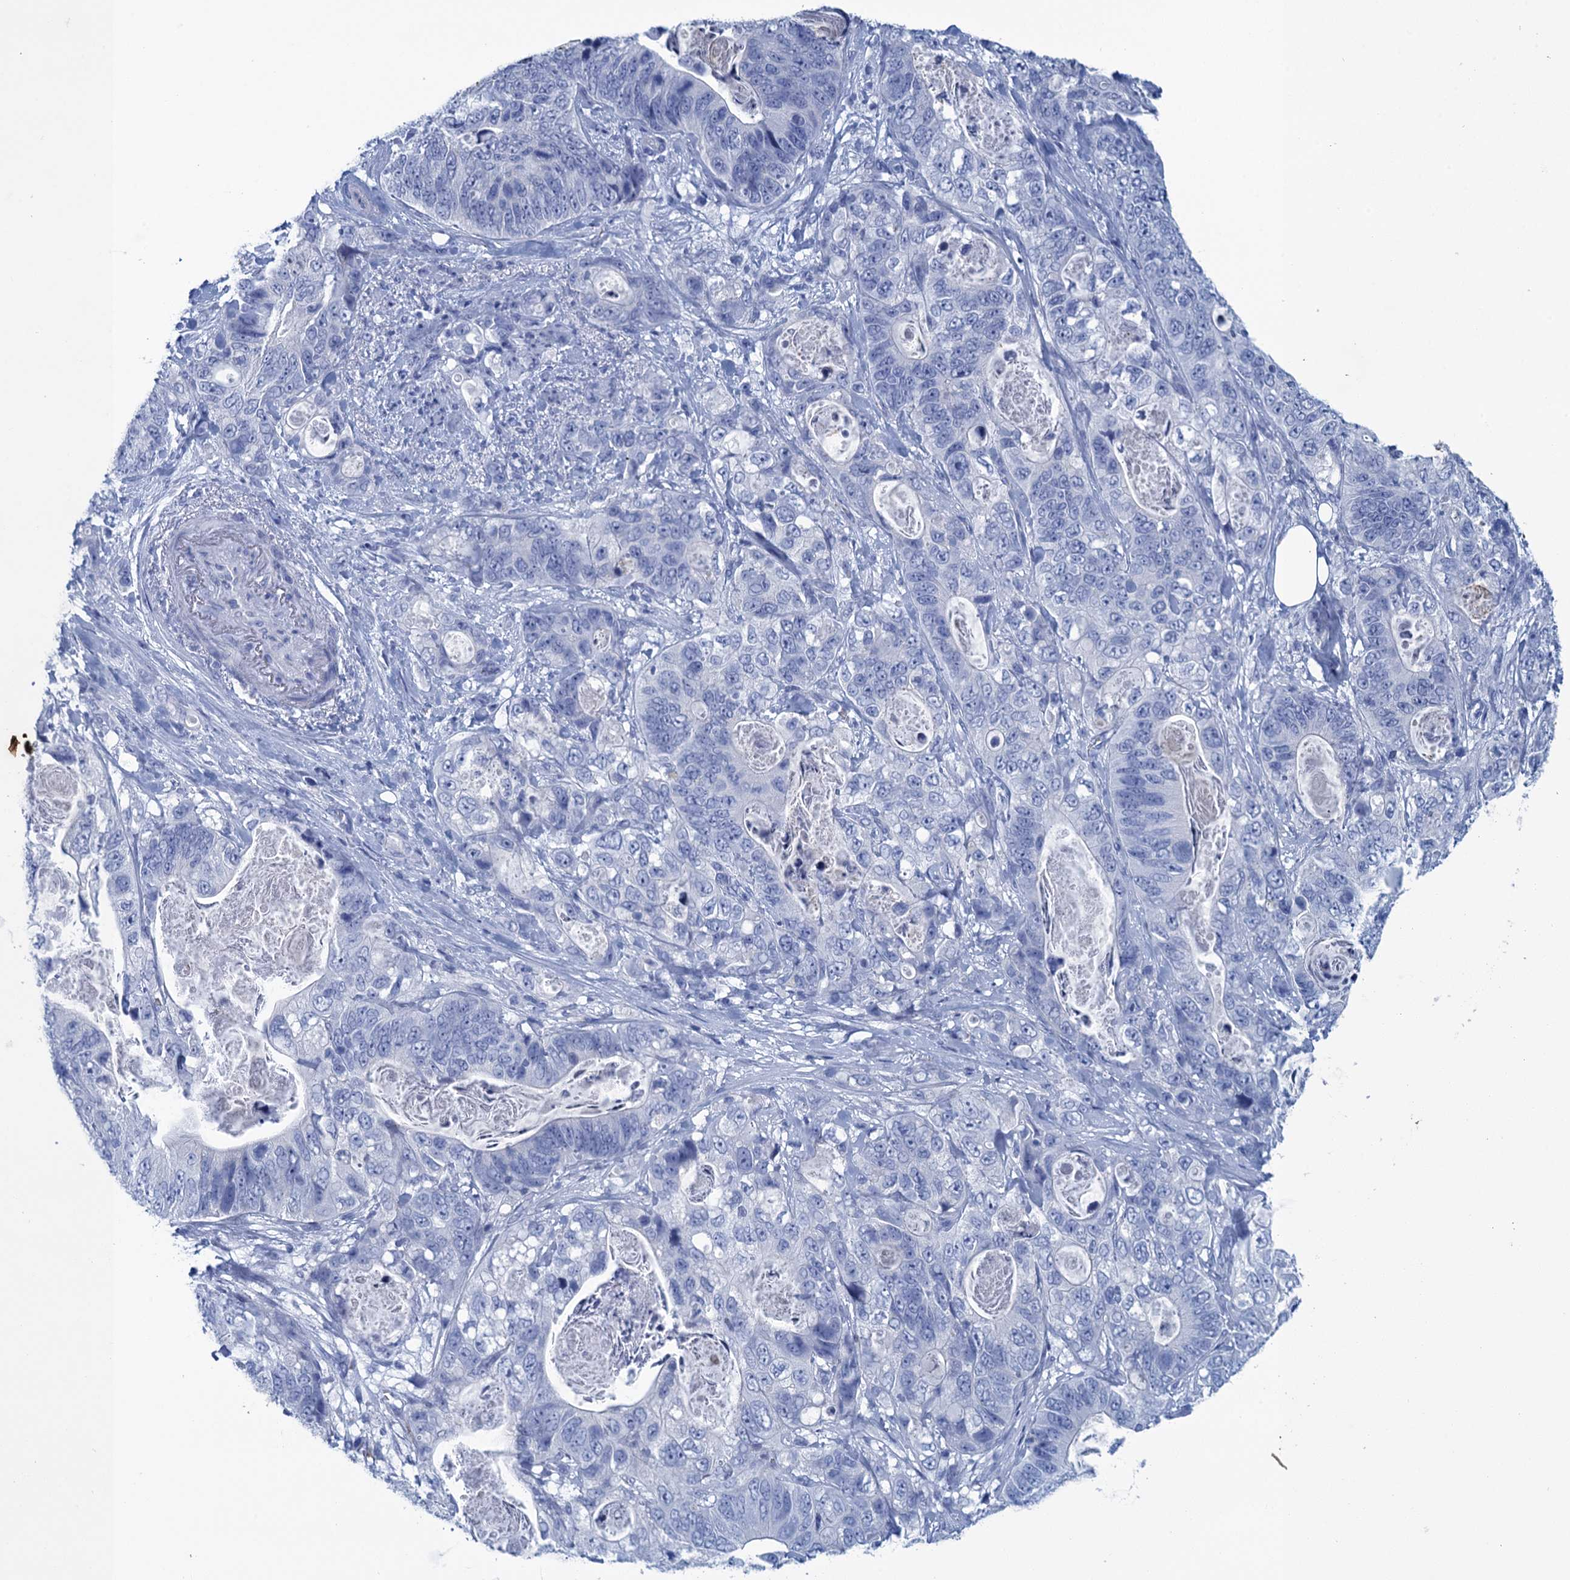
{"staining": {"intensity": "negative", "quantity": "none", "location": "none"}, "tissue": "stomach cancer", "cell_type": "Tumor cells", "image_type": "cancer", "snomed": [{"axis": "morphology", "description": "Normal tissue, NOS"}, {"axis": "morphology", "description": "Adenocarcinoma, NOS"}, {"axis": "topography", "description": "Stomach"}], "caption": "Stomach adenocarcinoma was stained to show a protein in brown. There is no significant positivity in tumor cells.", "gene": "SCEL", "patient": {"sex": "female", "age": 89}}